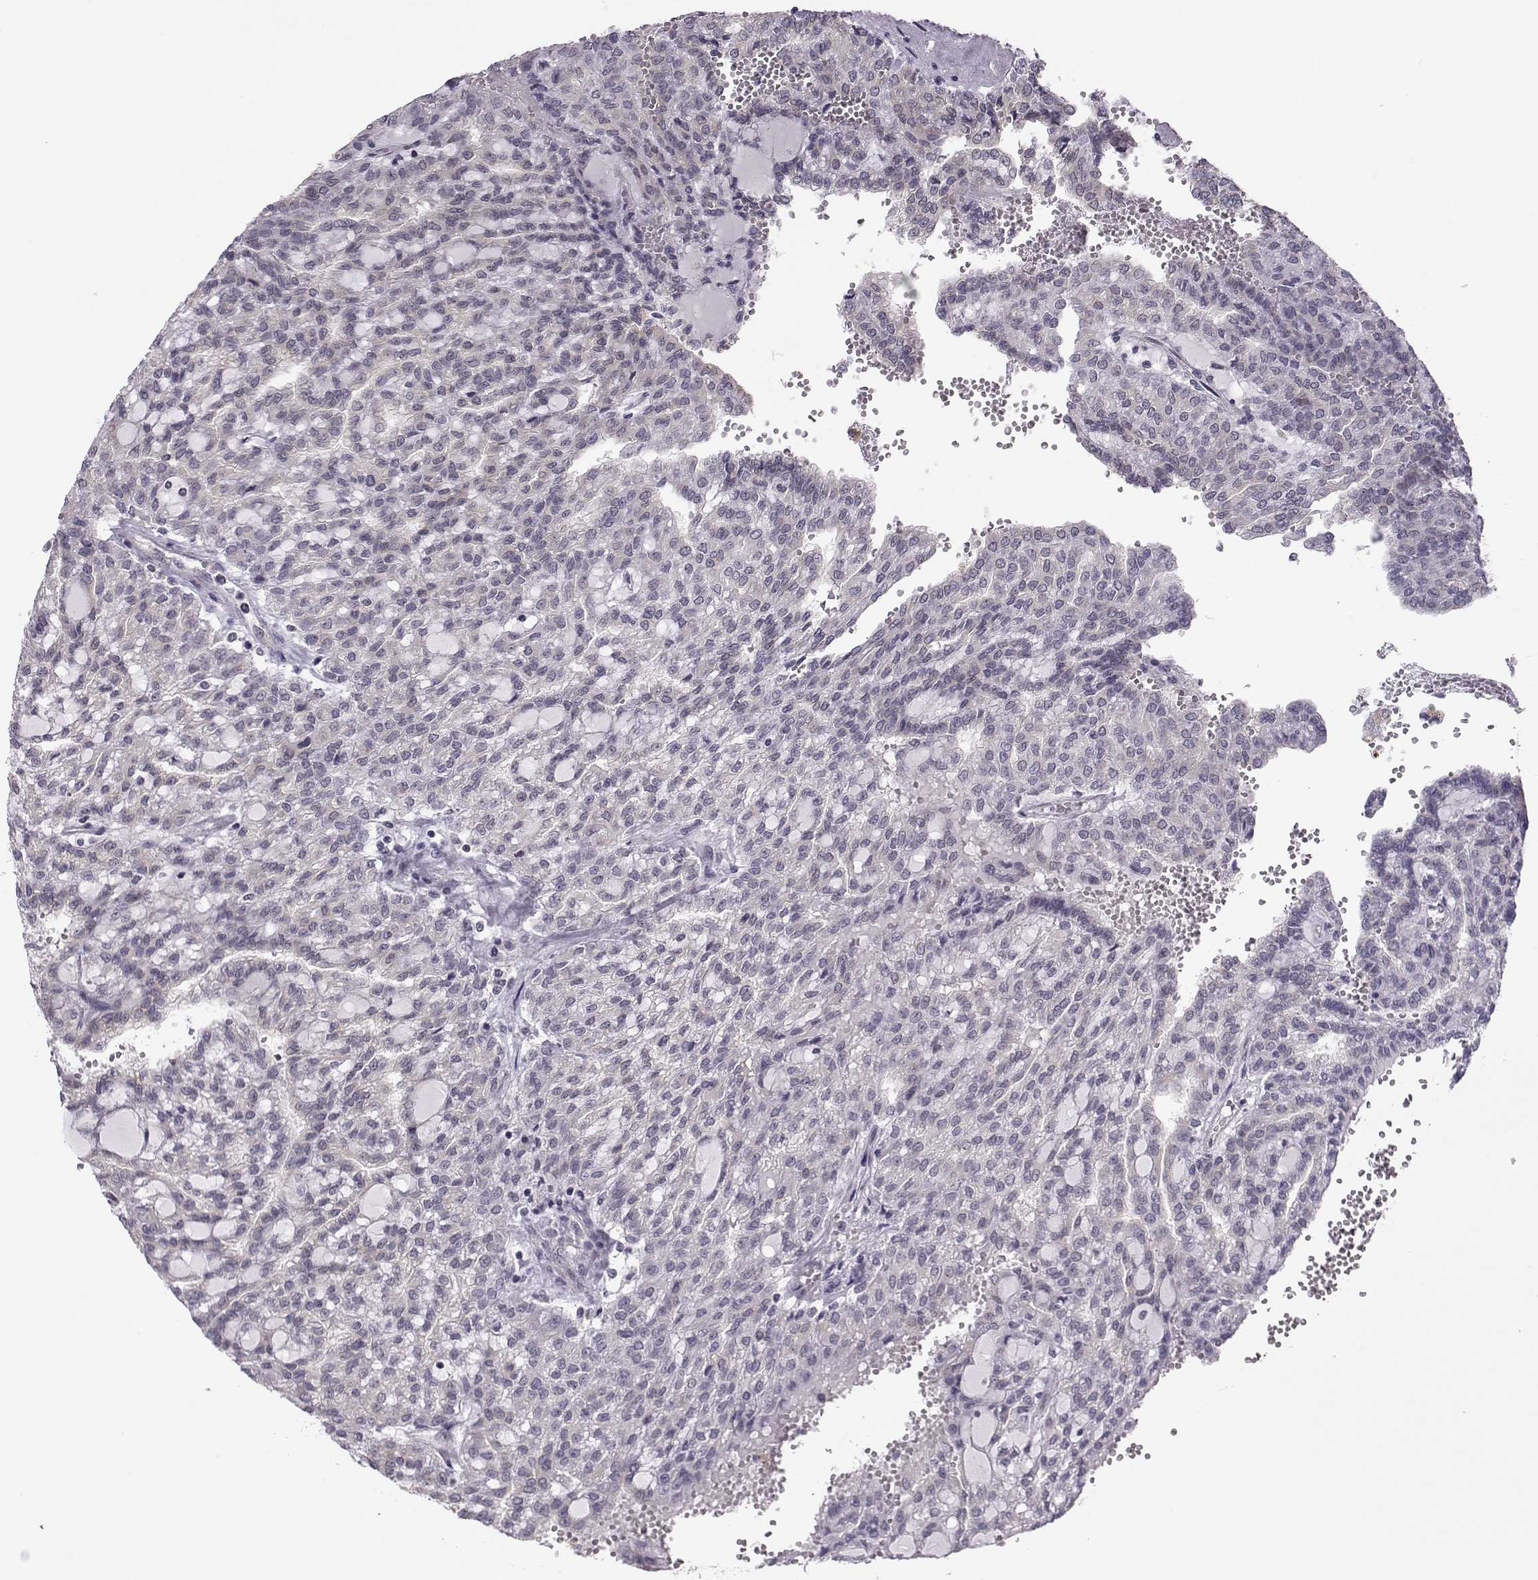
{"staining": {"intensity": "negative", "quantity": "none", "location": "none"}, "tissue": "renal cancer", "cell_type": "Tumor cells", "image_type": "cancer", "snomed": [{"axis": "morphology", "description": "Adenocarcinoma, NOS"}, {"axis": "topography", "description": "Kidney"}], "caption": "The immunohistochemistry photomicrograph has no significant expression in tumor cells of renal cancer (adenocarcinoma) tissue.", "gene": "KIF13B", "patient": {"sex": "male", "age": 63}}